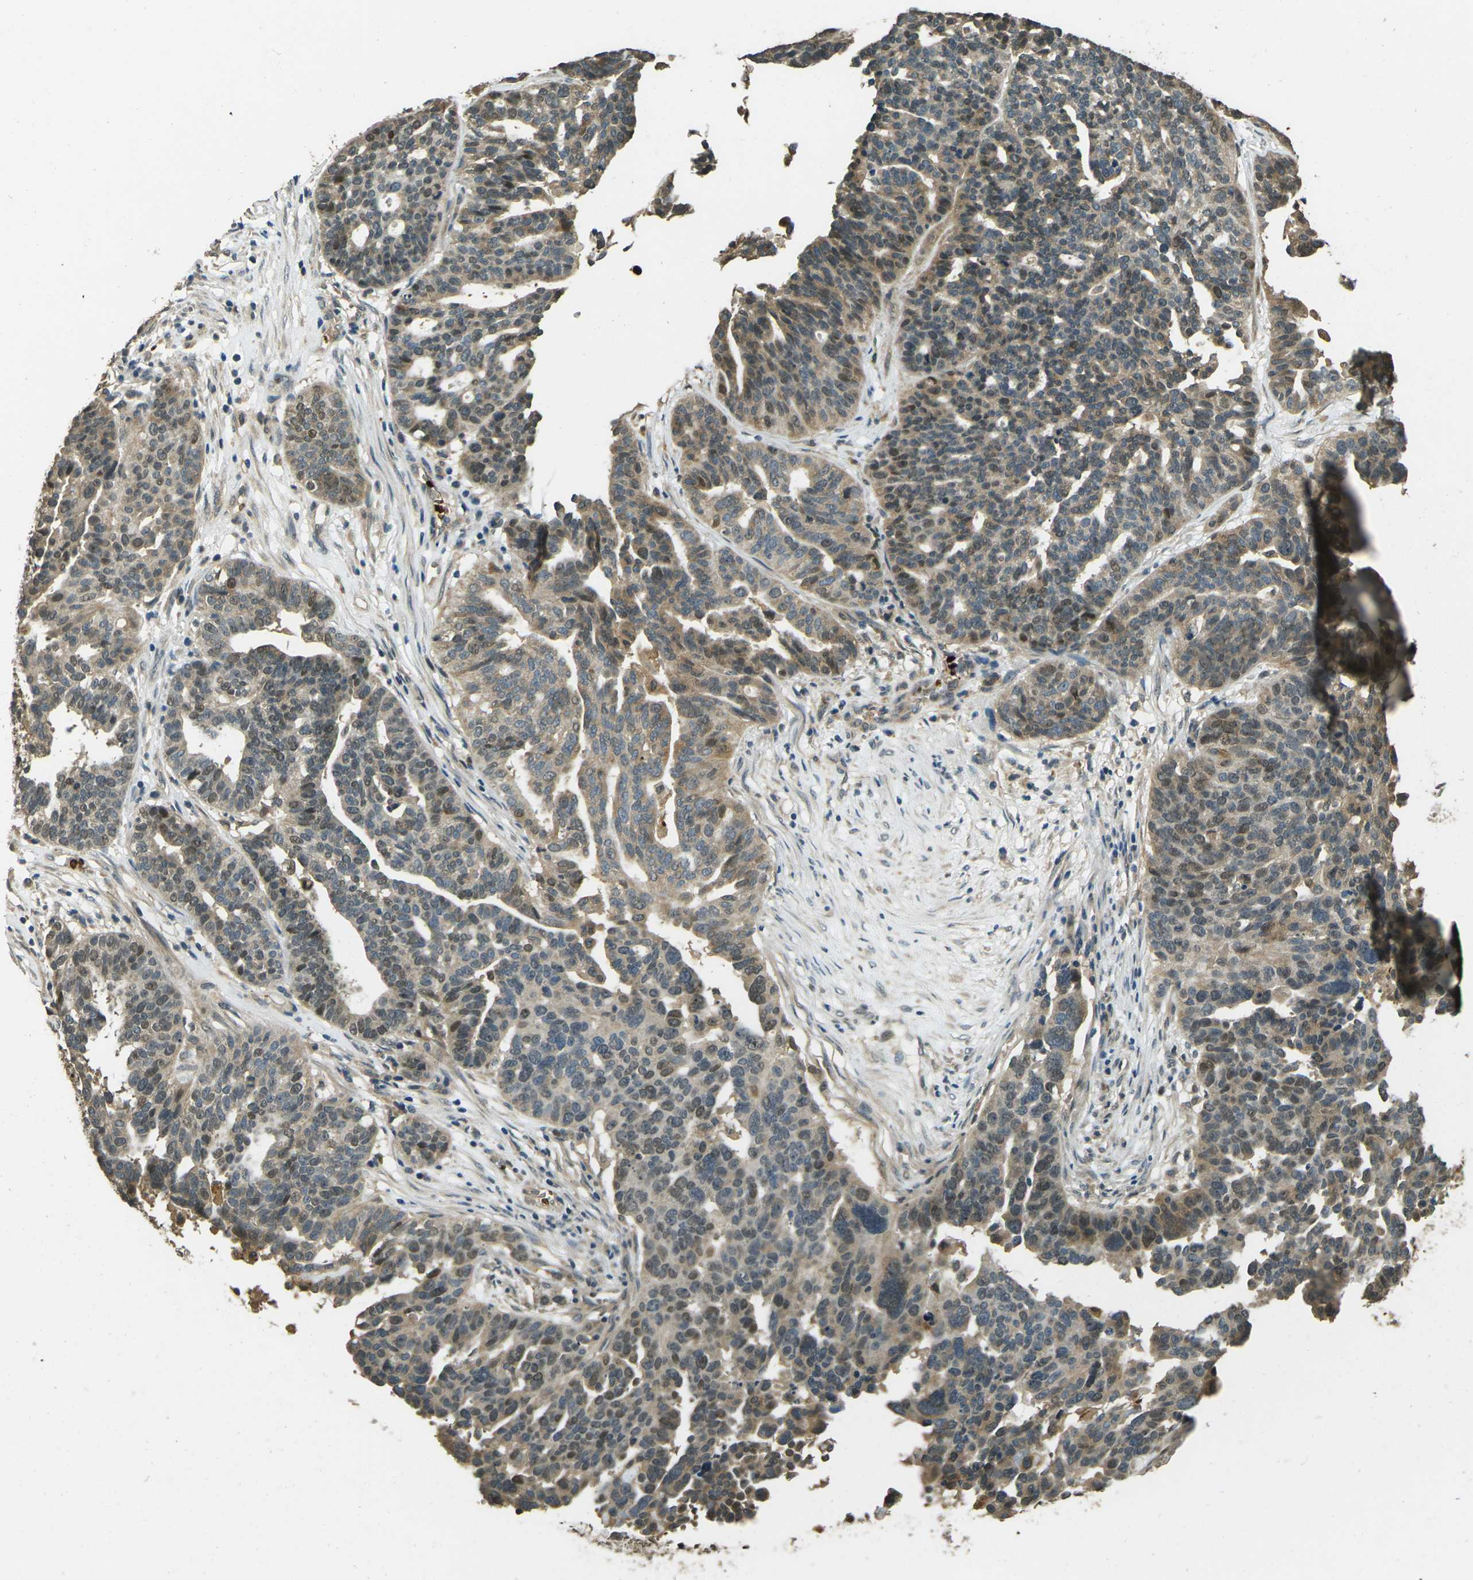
{"staining": {"intensity": "moderate", "quantity": "25%-75%", "location": "cytoplasmic/membranous,nuclear"}, "tissue": "ovarian cancer", "cell_type": "Tumor cells", "image_type": "cancer", "snomed": [{"axis": "morphology", "description": "Cystadenocarcinoma, serous, NOS"}, {"axis": "topography", "description": "Ovary"}], "caption": "The immunohistochemical stain shows moderate cytoplasmic/membranous and nuclear staining in tumor cells of ovarian cancer tissue. (Brightfield microscopy of DAB IHC at high magnification).", "gene": "TOR1A", "patient": {"sex": "female", "age": 59}}